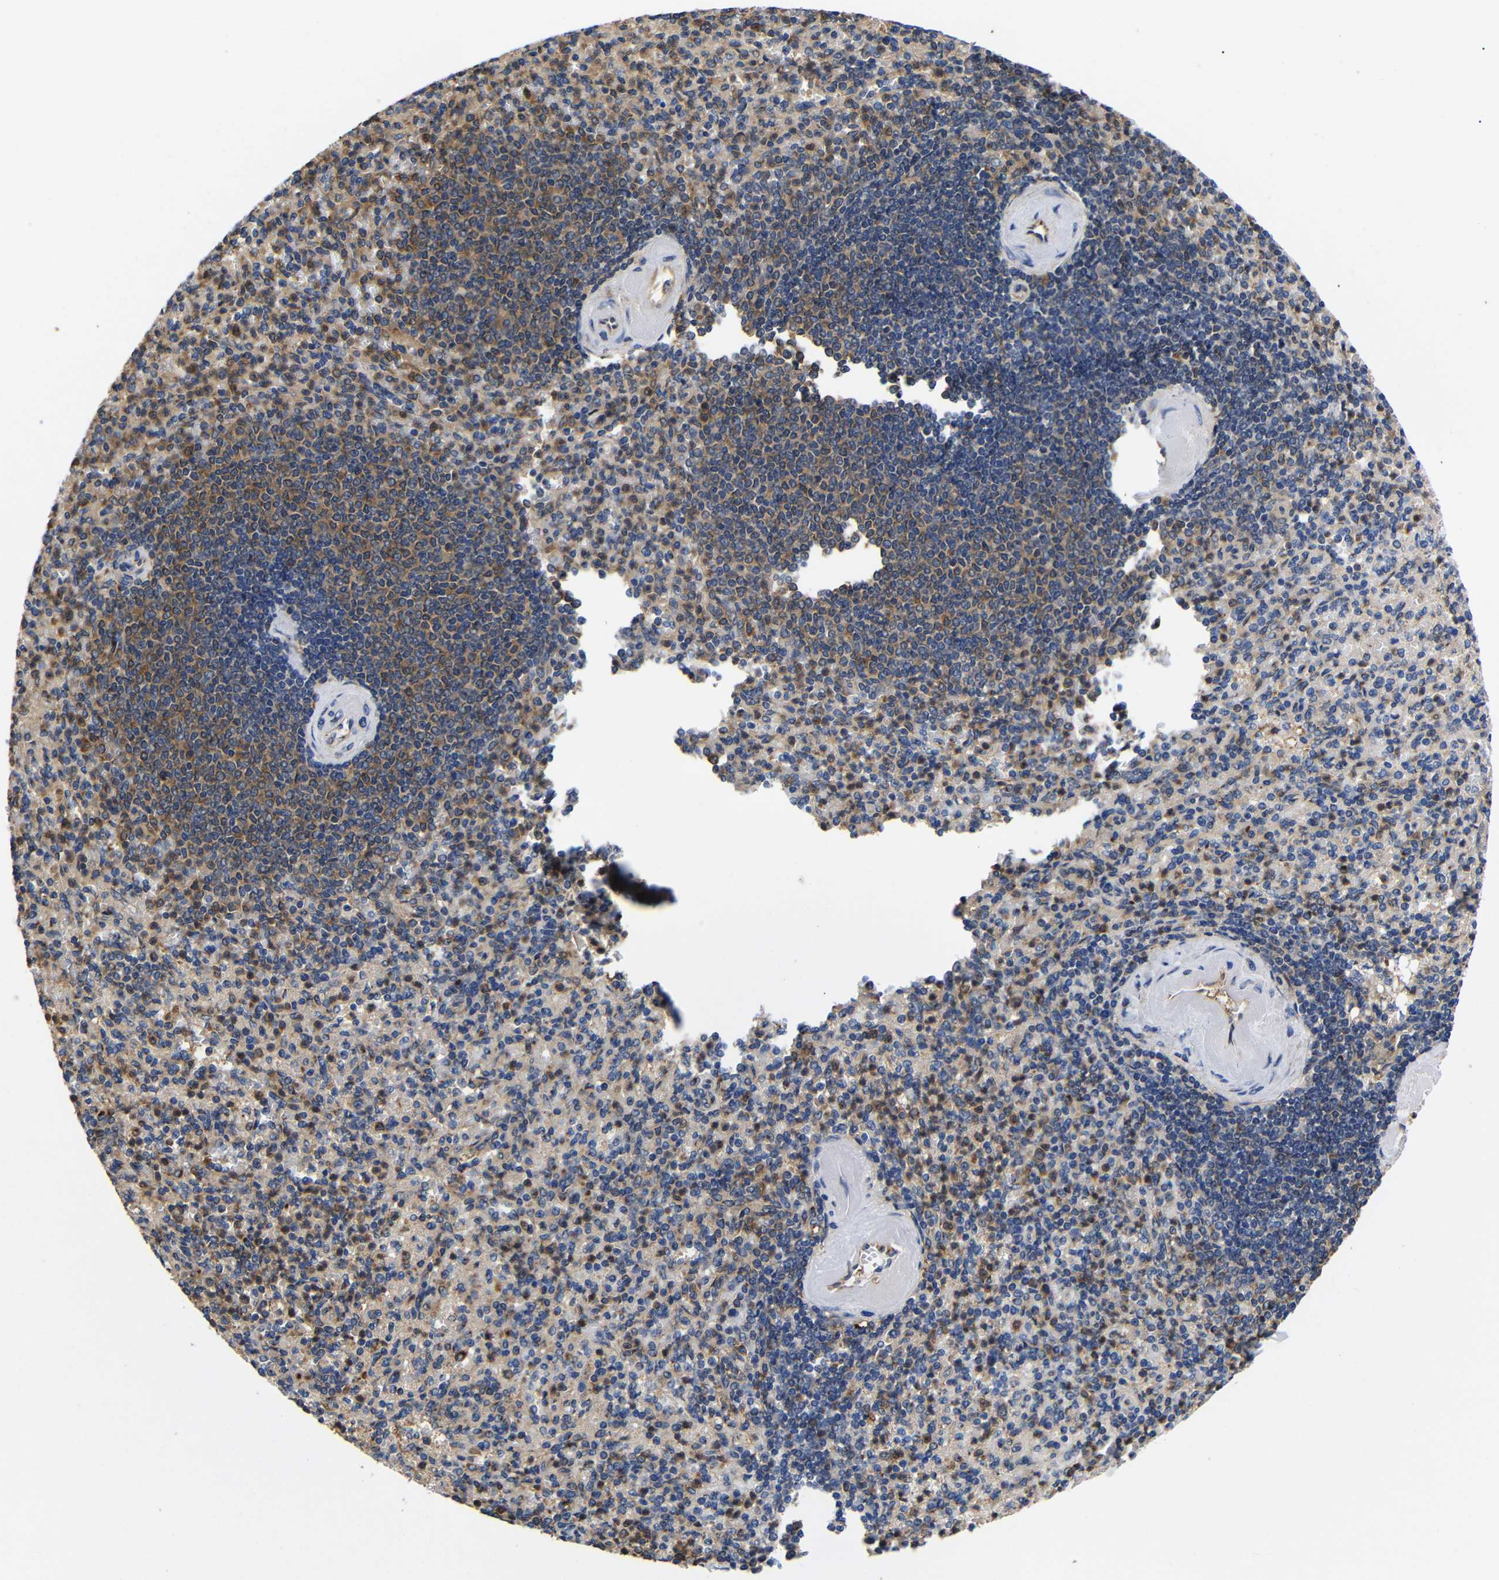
{"staining": {"intensity": "moderate", "quantity": "25%-75%", "location": "cytoplasmic/membranous"}, "tissue": "spleen", "cell_type": "Cells in red pulp", "image_type": "normal", "snomed": [{"axis": "morphology", "description": "Normal tissue, NOS"}, {"axis": "topography", "description": "Spleen"}], "caption": "DAB (3,3'-diaminobenzidine) immunohistochemical staining of normal human spleen reveals moderate cytoplasmic/membranous protein expression in about 25%-75% of cells in red pulp.", "gene": "LRRCC1", "patient": {"sex": "female", "age": 74}}